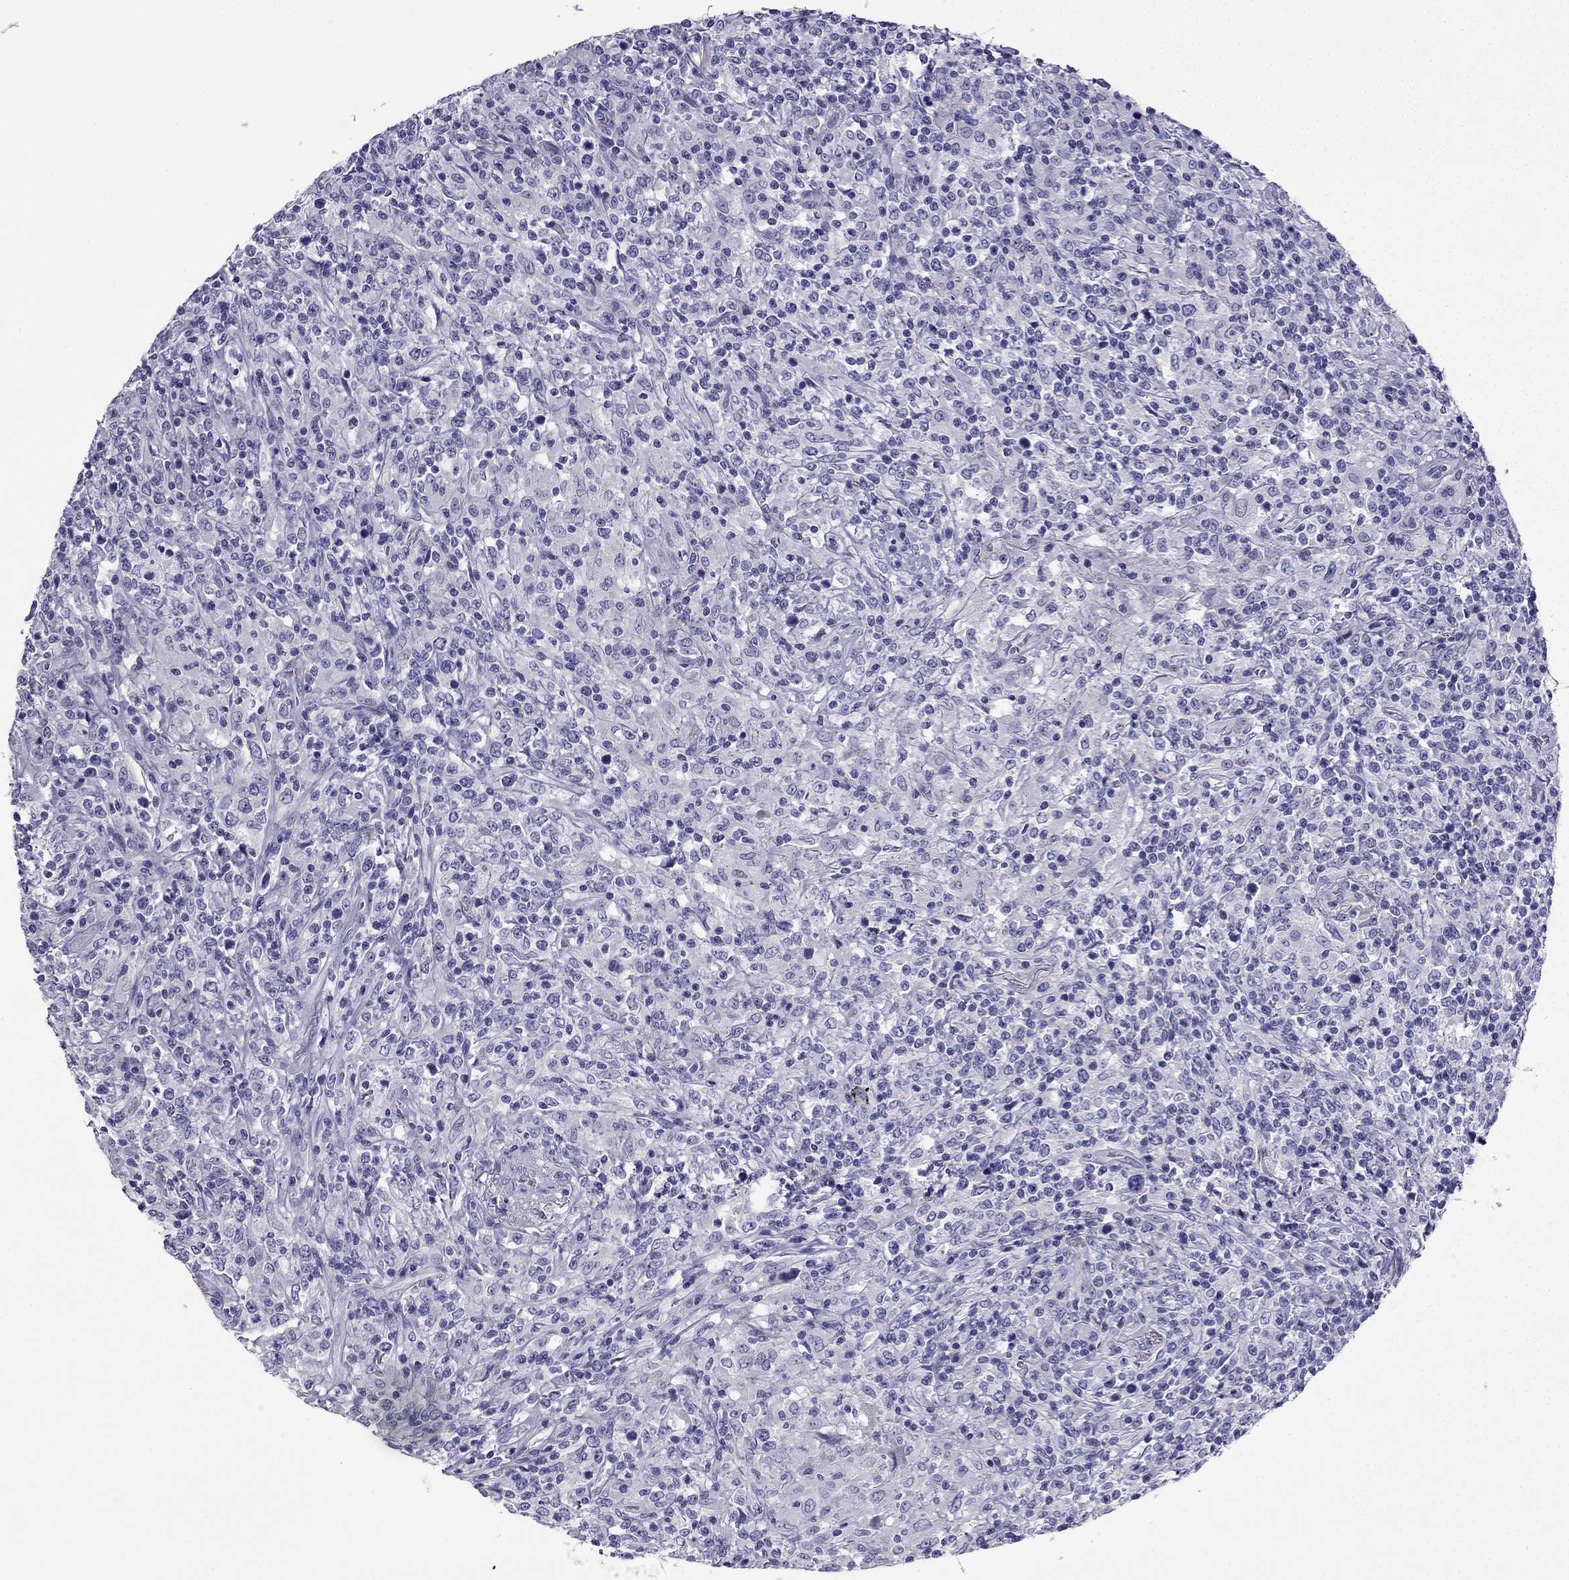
{"staining": {"intensity": "negative", "quantity": "none", "location": "none"}, "tissue": "lymphoma", "cell_type": "Tumor cells", "image_type": "cancer", "snomed": [{"axis": "morphology", "description": "Malignant lymphoma, non-Hodgkin's type, High grade"}, {"axis": "topography", "description": "Lung"}], "caption": "Immunohistochemistry (IHC) of lymphoma displays no expression in tumor cells. The staining was performed using DAB to visualize the protein expression in brown, while the nuclei were stained in blue with hematoxylin (Magnification: 20x).", "gene": "NPTX1", "patient": {"sex": "male", "age": 79}}